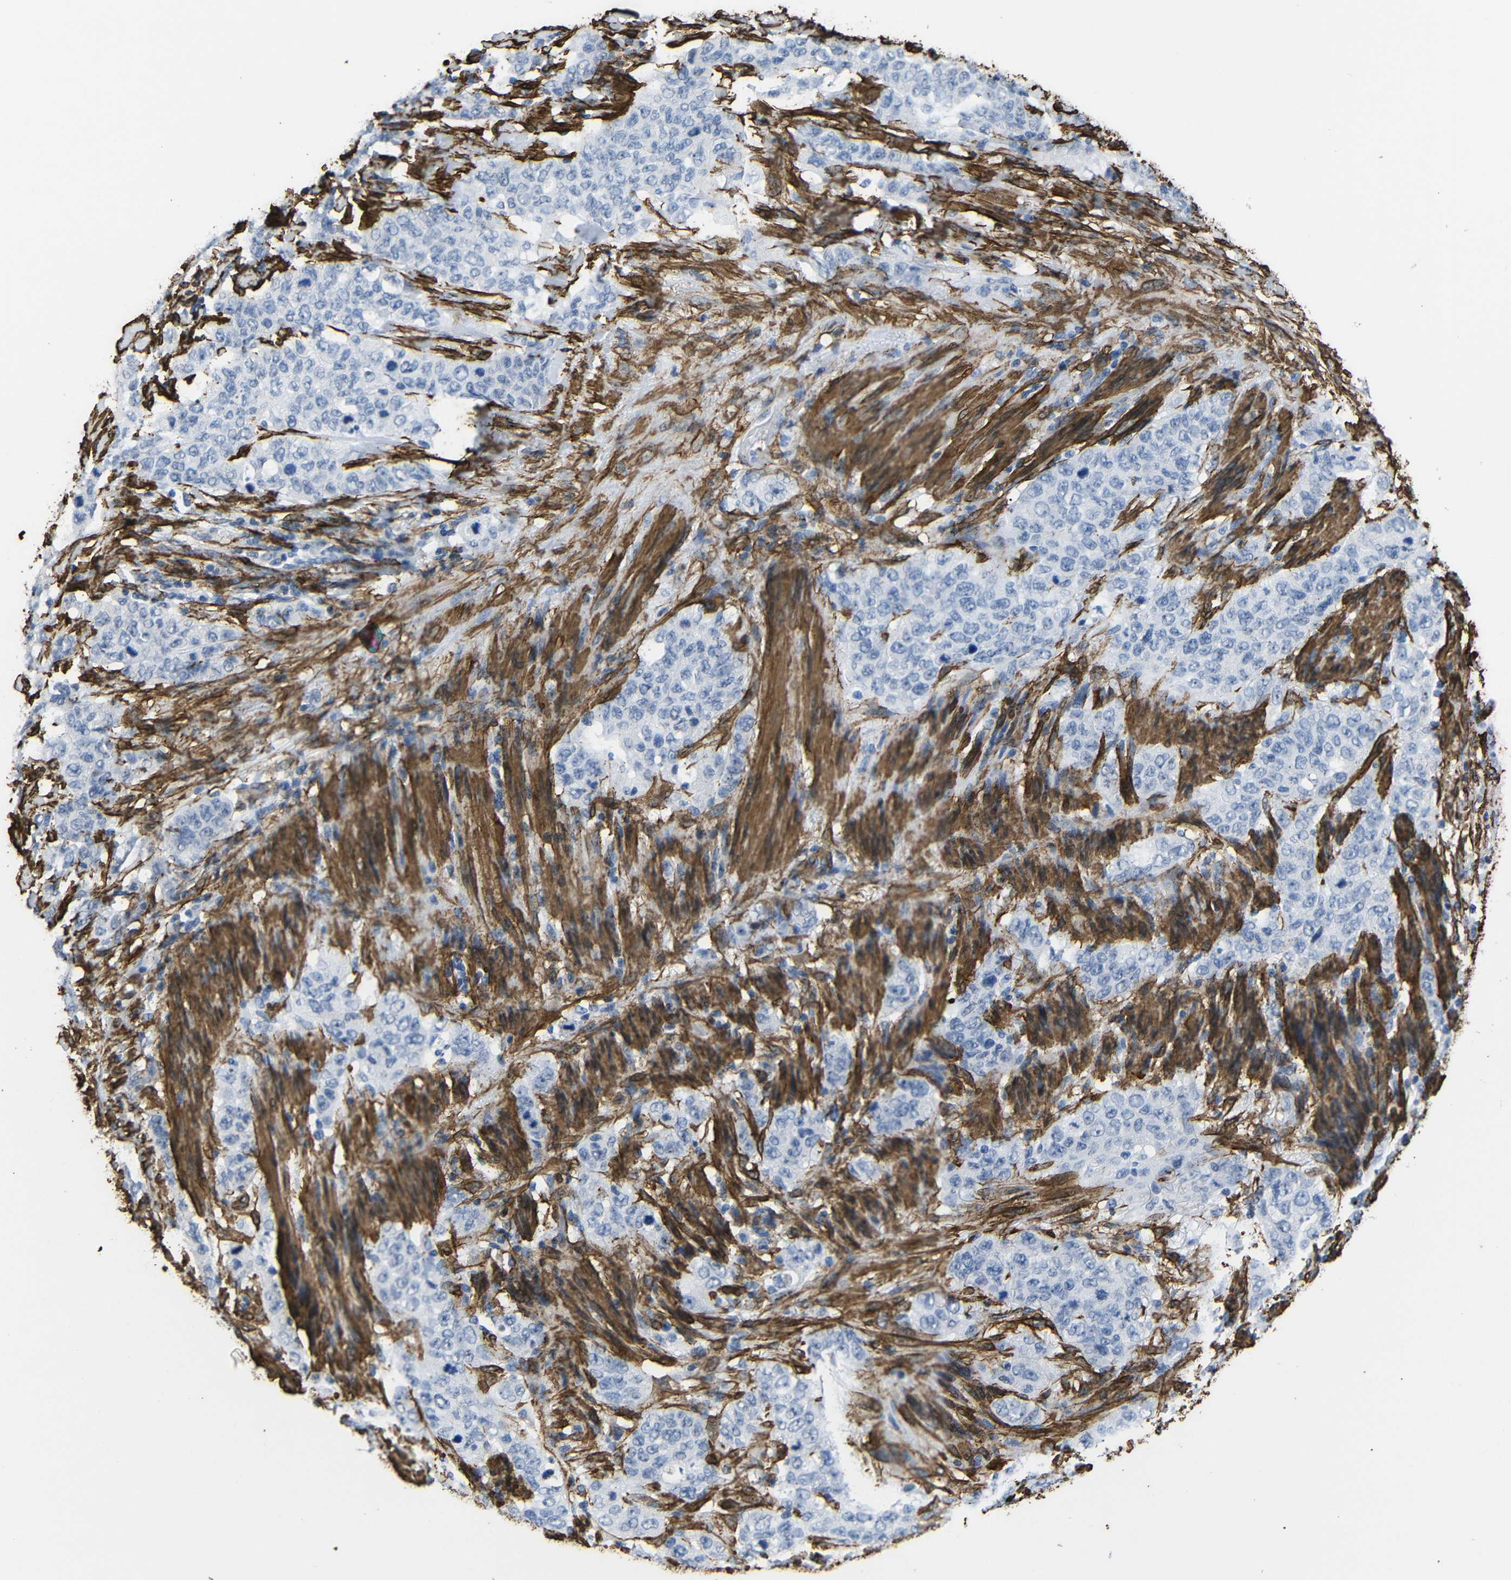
{"staining": {"intensity": "negative", "quantity": "none", "location": "none"}, "tissue": "stomach cancer", "cell_type": "Tumor cells", "image_type": "cancer", "snomed": [{"axis": "morphology", "description": "Adenocarcinoma, NOS"}, {"axis": "topography", "description": "Stomach"}], "caption": "Immunohistochemistry (IHC) of stomach cancer (adenocarcinoma) reveals no staining in tumor cells. (Stains: DAB immunohistochemistry (IHC) with hematoxylin counter stain, Microscopy: brightfield microscopy at high magnification).", "gene": "ACTA2", "patient": {"sex": "male", "age": 48}}